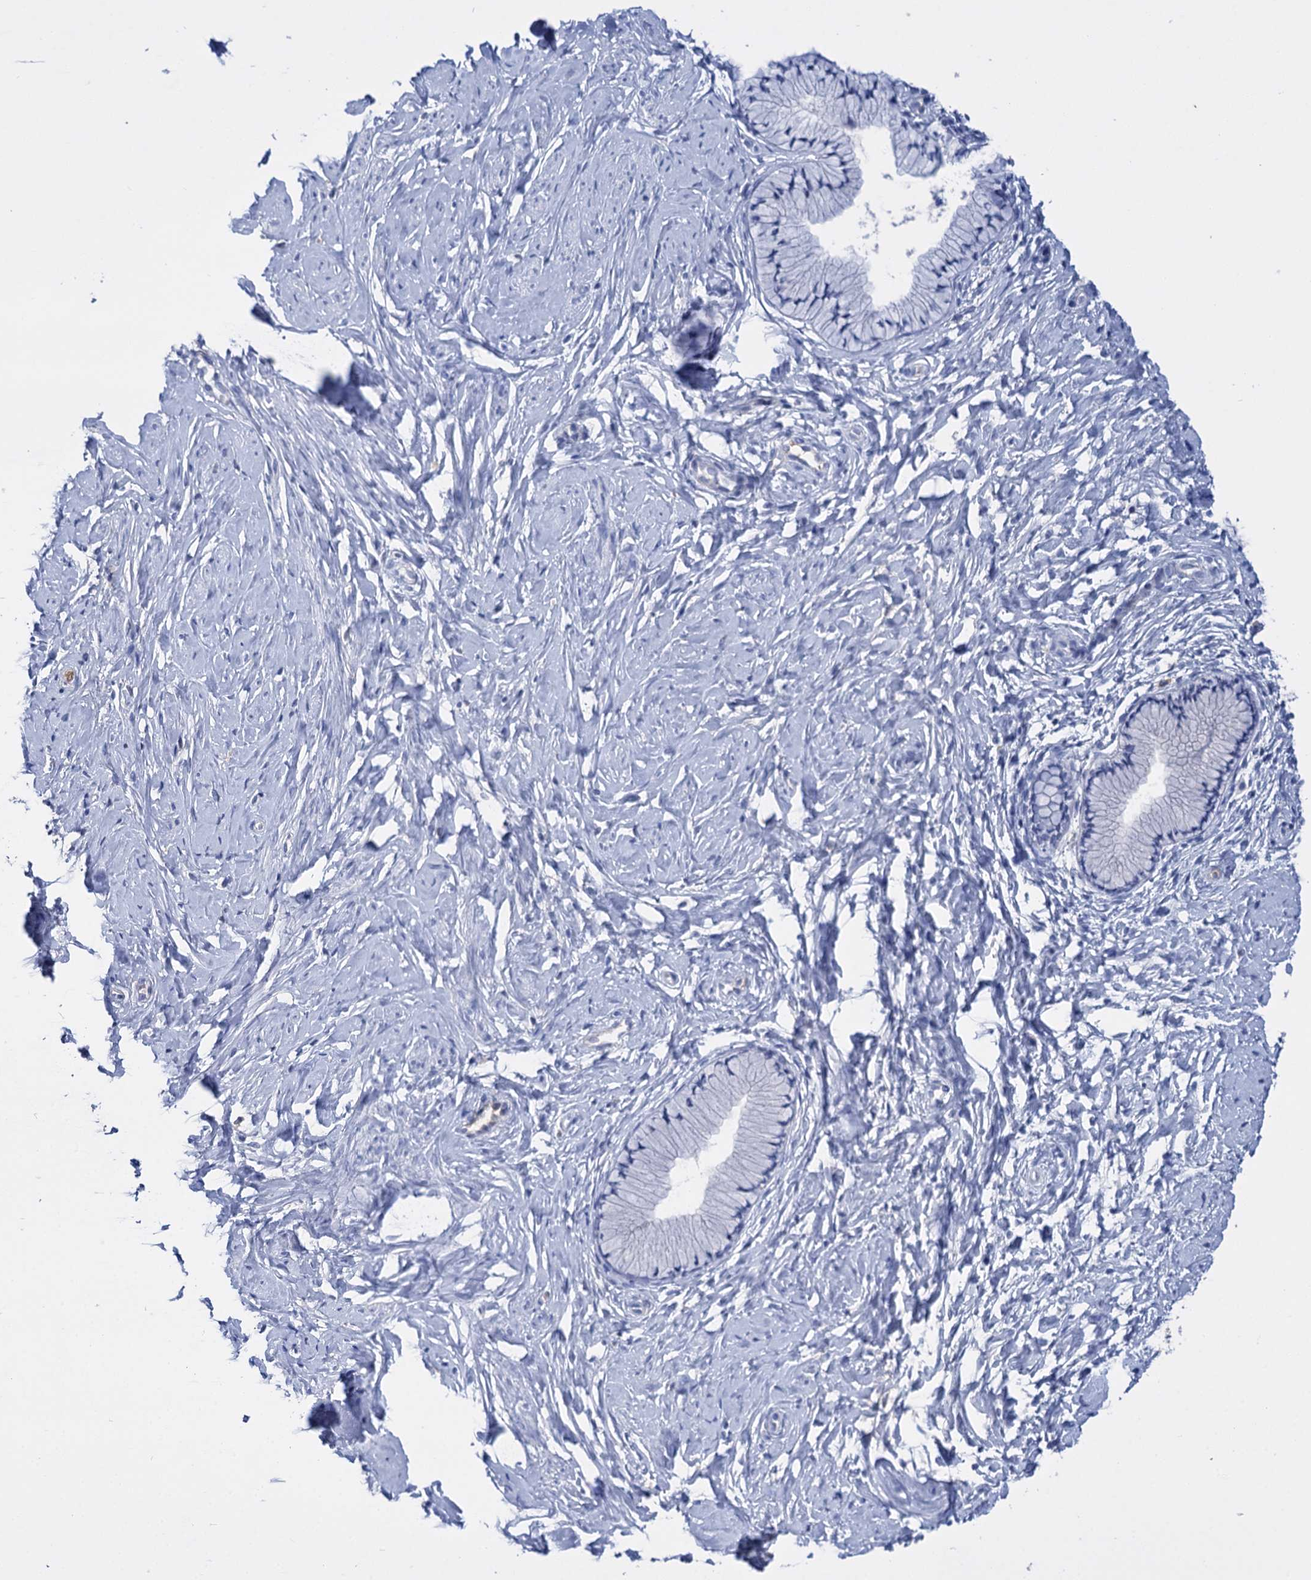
{"staining": {"intensity": "negative", "quantity": "none", "location": "none"}, "tissue": "cervix", "cell_type": "Glandular cells", "image_type": "normal", "snomed": [{"axis": "morphology", "description": "Normal tissue, NOS"}, {"axis": "topography", "description": "Cervix"}], "caption": "IHC photomicrograph of unremarkable human cervix stained for a protein (brown), which exhibits no expression in glandular cells. (Brightfield microscopy of DAB immunohistochemistry at high magnification).", "gene": "FBXW12", "patient": {"sex": "female", "age": 33}}